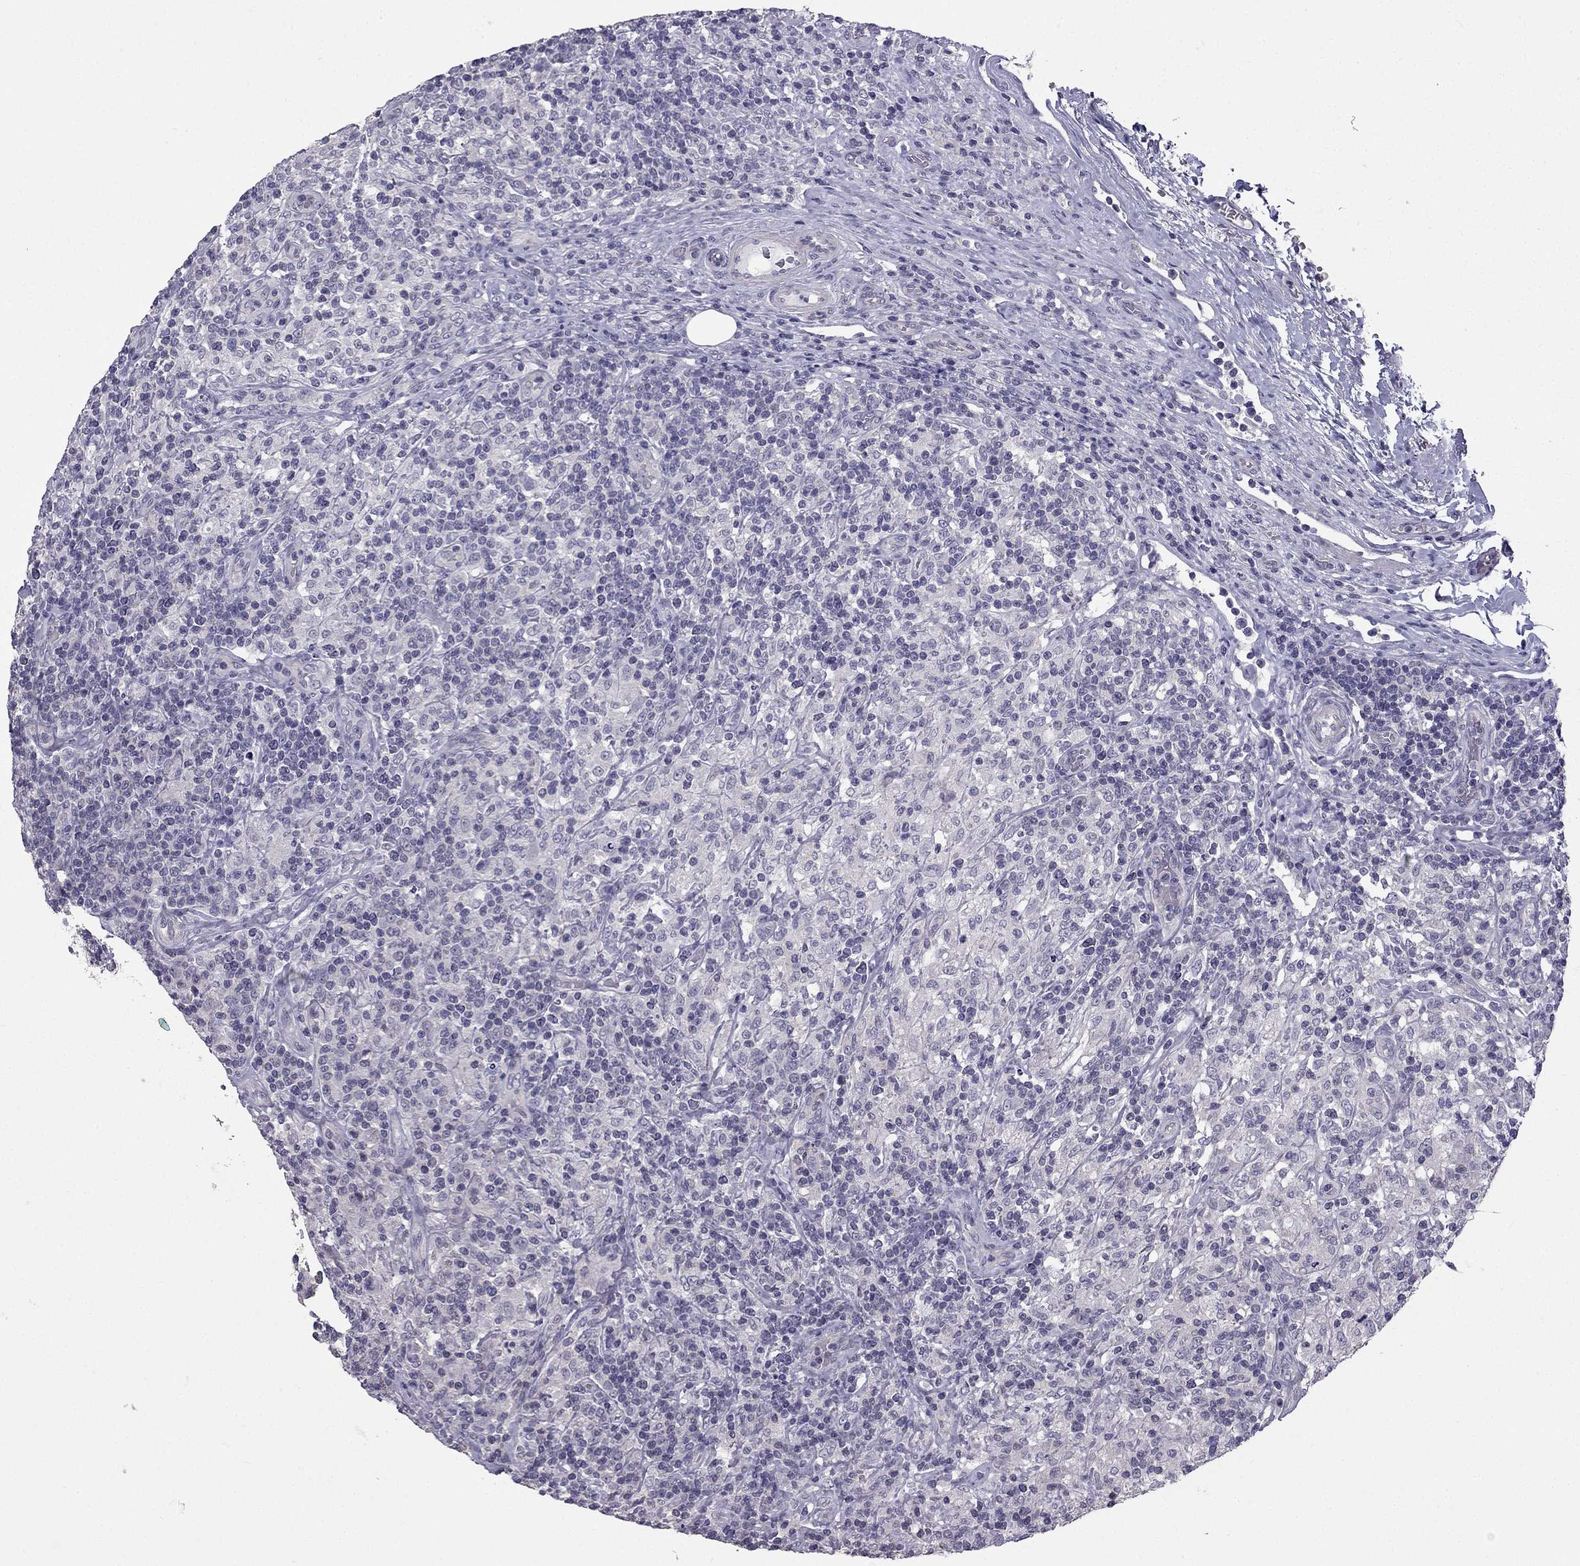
{"staining": {"intensity": "negative", "quantity": "none", "location": "none"}, "tissue": "lymphoma", "cell_type": "Tumor cells", "image_type": "cancer", "snomed": [{"axis": "morphology", "description": "Hodgkin's disease, NOS"}, {"axis": "topography", "description": "Lymph node"}], "caption": "A high-resolution image shows IHC staining of lymphoma, which demonstrates no significant positivity in tumor cells. (DAB (3,3'-diaminobenzidine) immunohistochemistry visualized using brightfield microscopy, high magnification).", "gene": "HSFX1", "patient": {"sex": "male", "age": 70}}